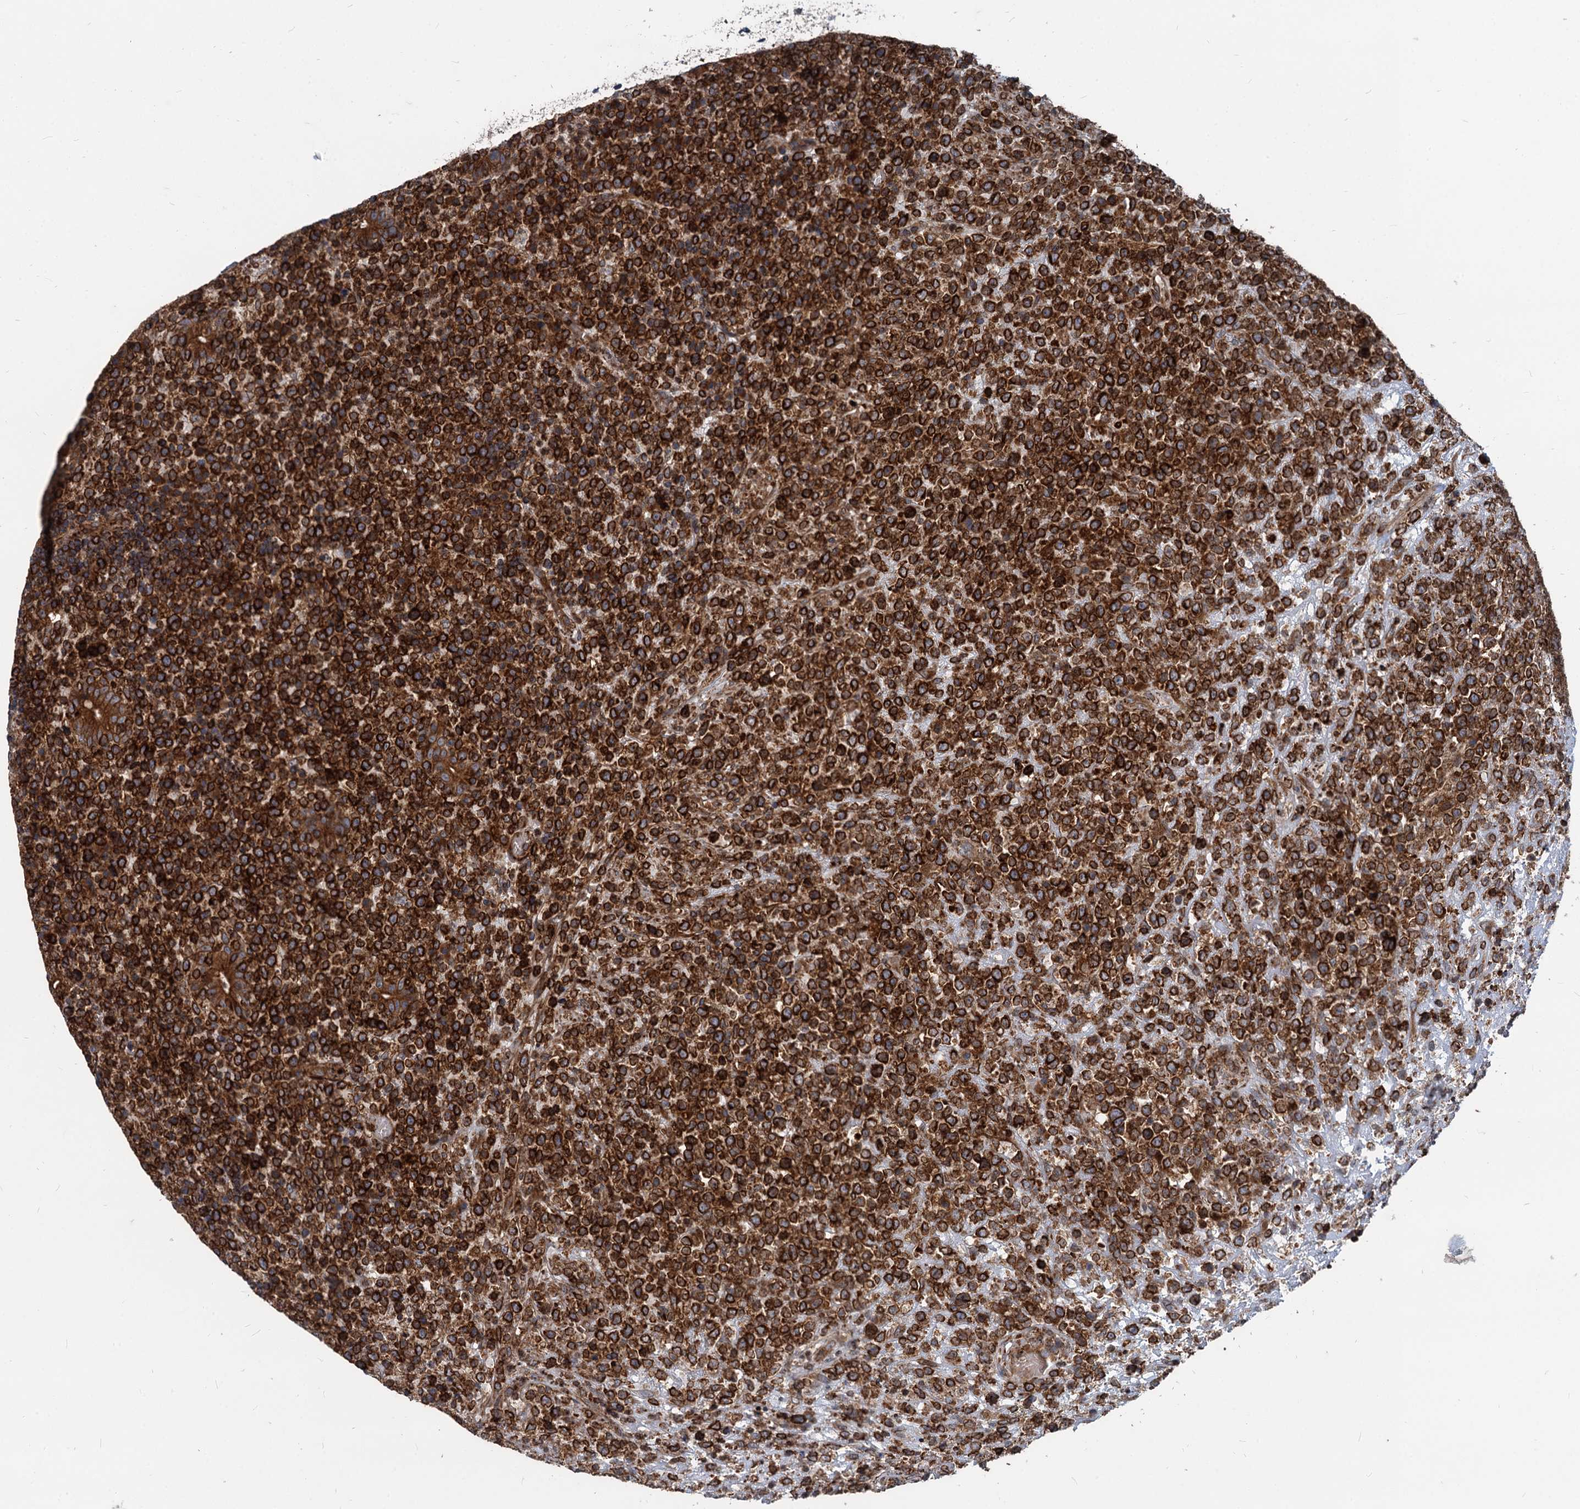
{"staining": {"intensity": "strong", "quantity": ">75%", "location": "cytoplasmic/membranous"}, "tissue": "lymphoma", "cell_type": "Tumor cells", "image_type": "cancer", "snomed": [{"axis": "morphology", "description": "Malignant lymphoma, non-Hodgkin's type, High grade"}, {"axis": "topography", "description": "Colon"}], "caption": "The immunohistochemical stain shows strong cytoplasmic/membranous expression in tumor cells of lymphoma tissue. (Stains: DAB (3,3'-diaminobenzidine) in brown, nuclei in blue, Microscopy: brightfield microscopy at high magnification).", "gene": "STIM1", "patient": {"sex": "female", "age": 53}}